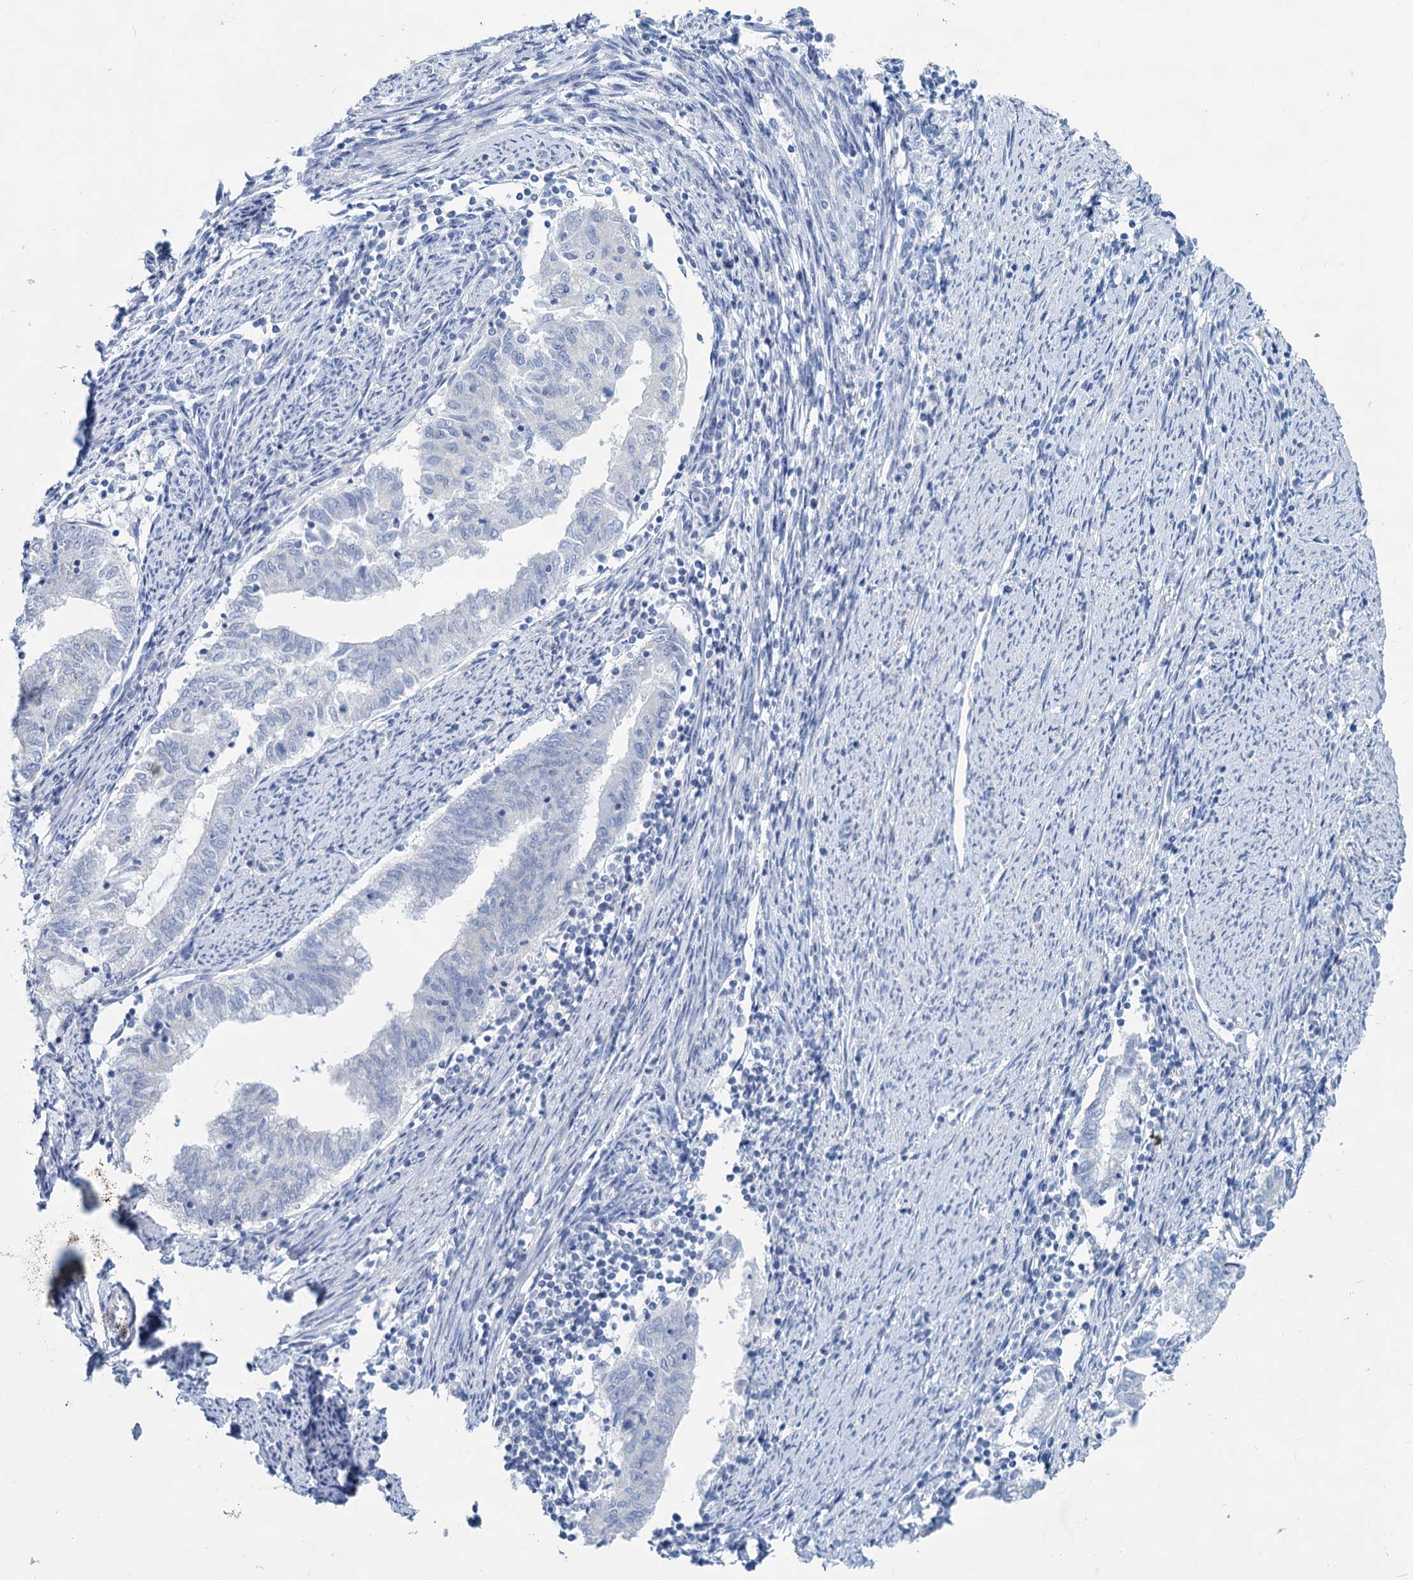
{"staining": {"intensity": "negative", "quantity": "none", "location": "none"}, "tissue": "endometrial cancer", "cell_type": "Tumor cells", "image_type": "cancer", "snomed": [{"axis": "morphology", "description": "Adenocarcinoma, NOS"}, {"axis": "topography", "description": "Endometrium"}], "caption": "Human endometrial adenocarcinoma stained for a protein using IHC exhibits no positivity in tumor cells.", "gene": "SLC1A3", "patient": {"sex": "female", "age": 79}}